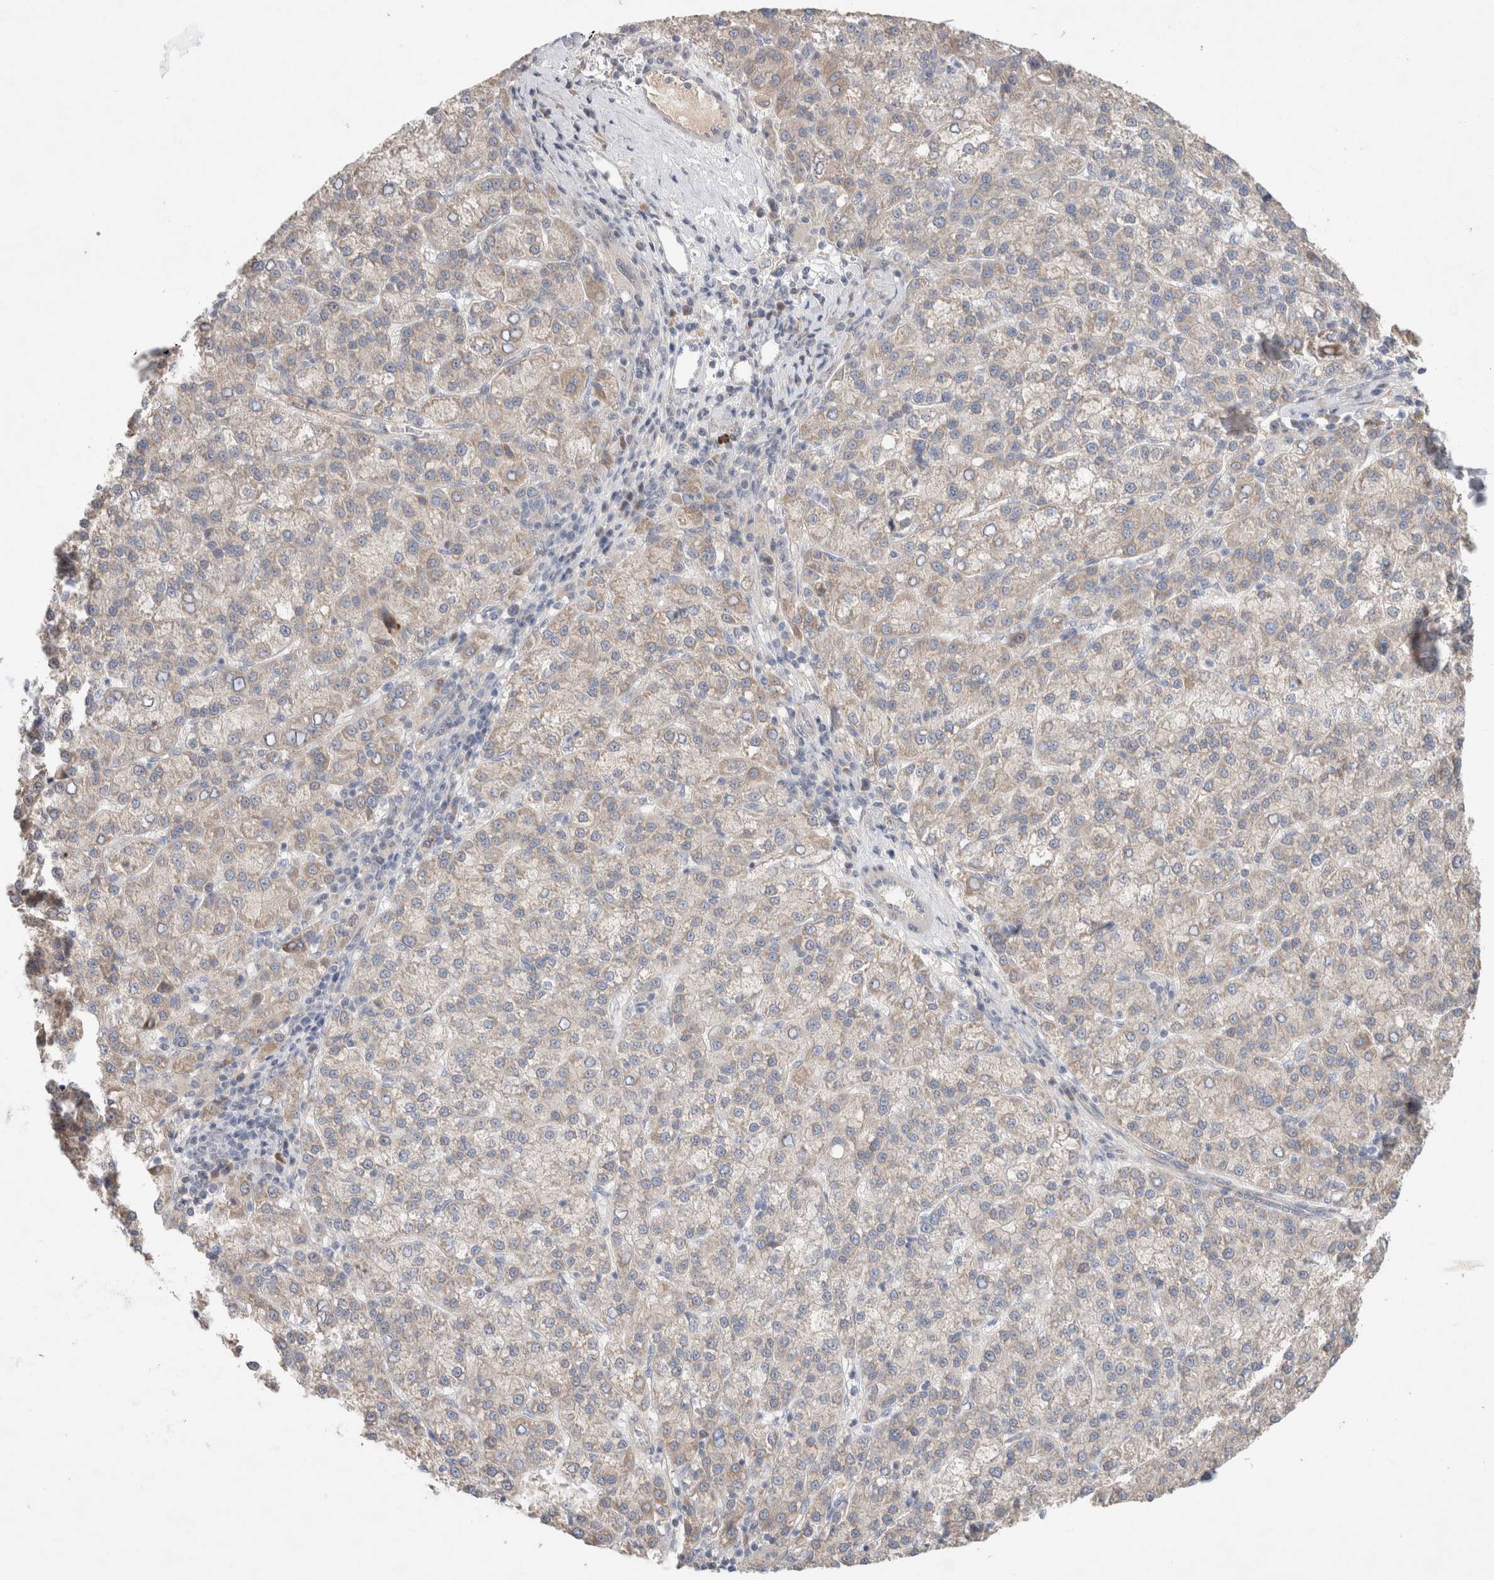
{"staining": {"intensity": "weak", "quantity": "<25%", "location": "cytoplasmic/membranous"}, "tissue": "liver cancer", "cell_type": "Tumor cells", "image_type": "cancer", "snomed": [{"axis": "morphology", "description": "Carcinoma, Hepatocellular, NOS"}, {"axis": "topography", "description": "Liver"}], "caption": "Hepatocellular carcinoma (liver) was stained to show a protein in brown. There is no significant positivity in tumor cells.", "gene": "SYDE2", "patient": {"sex": "female", "age": 58}}